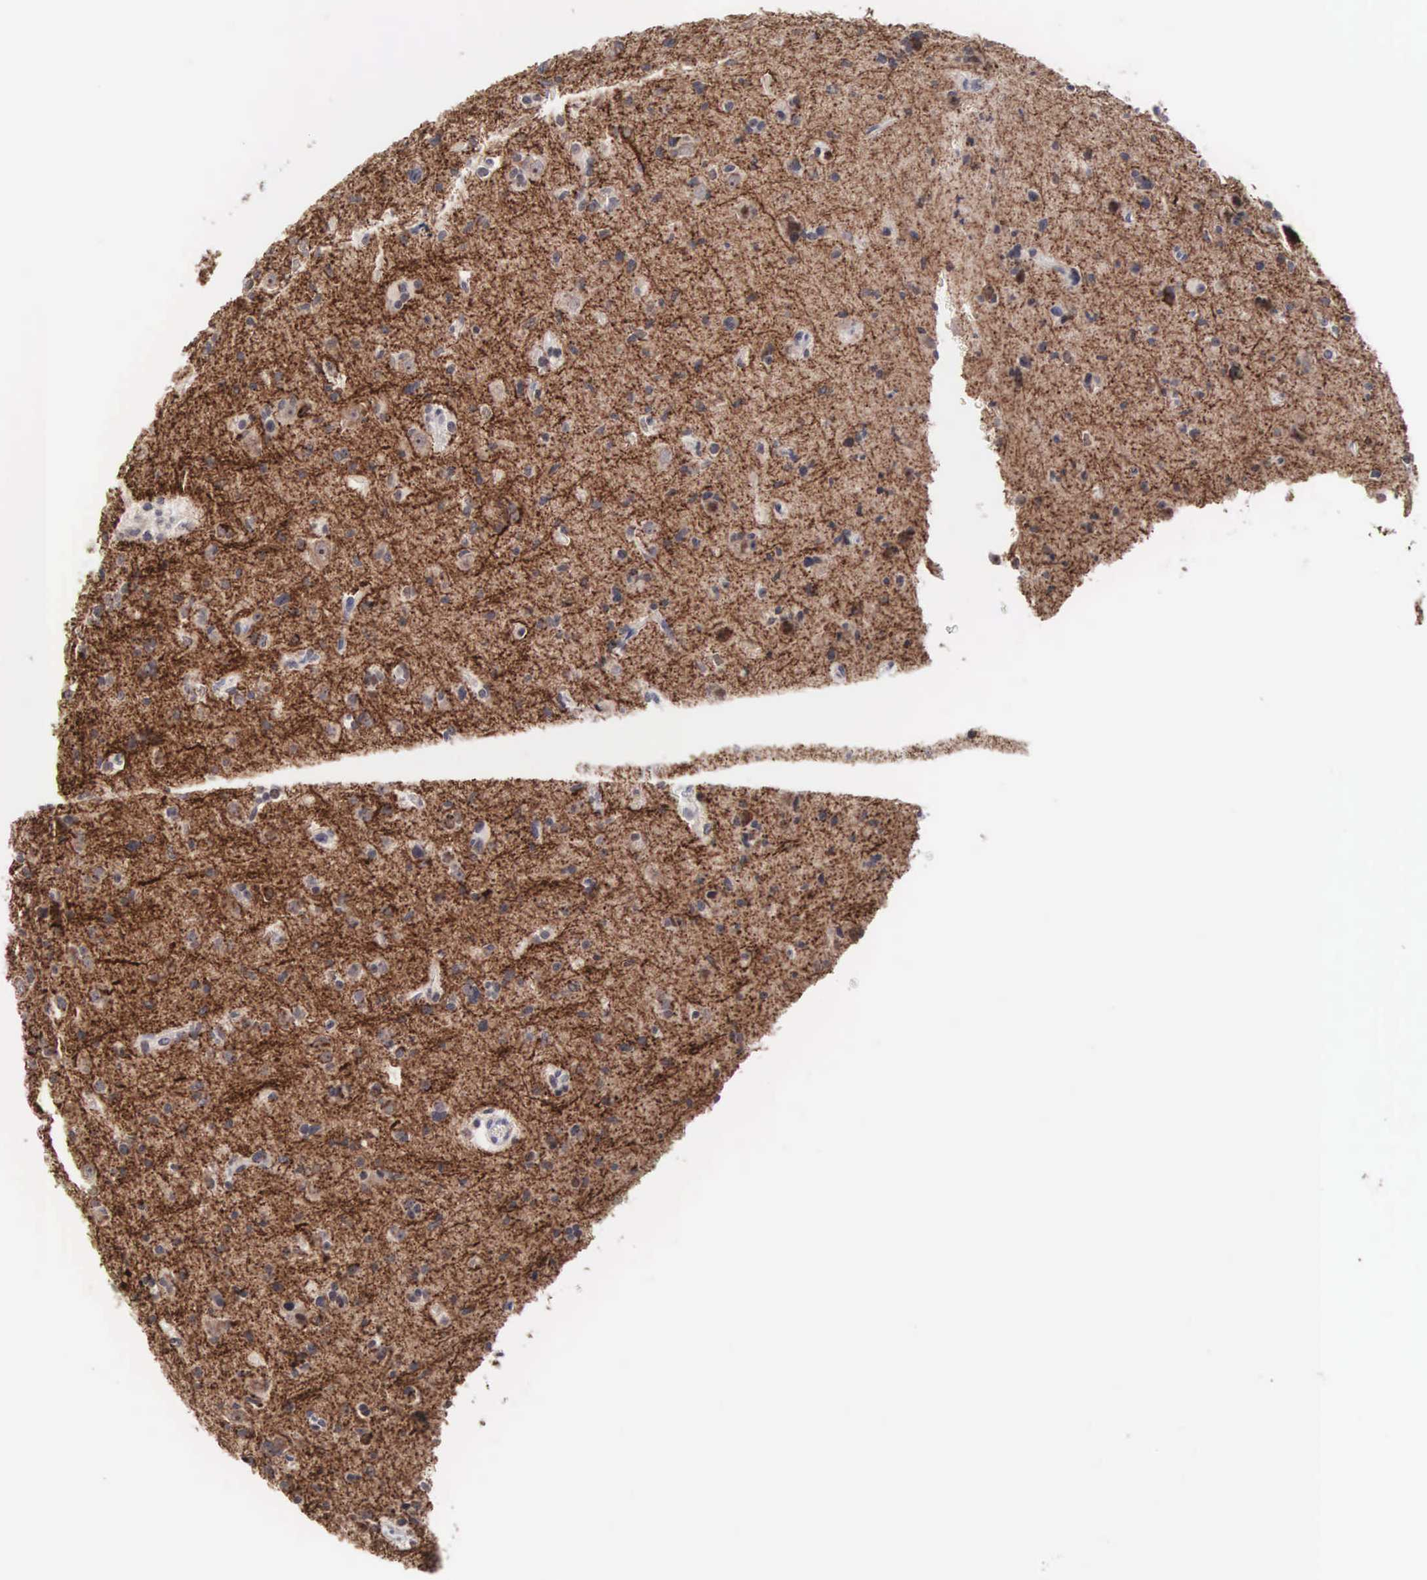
{"staining": {"intensity": "strong", "quantity": ">75%", "location": "cytoplasmic/membranous"}, "tissue": "glioma", "cell_type": "Tumor cells", "image_type": "cancer", "snomed": [{"axis": "morphology", "description": "Glioma, malignant, Low grade"}, {"axis": "topography", "description": "Brain"}], "caption": "IHC of human malignant glioma (low-grade) exhibits high levels of strong cytoplasmic/membranous expression in approximately >75% of tumor cells. (DAB (3,3'-diaminobenzidine) IHC, brown staining for protein, blue staining for nuclei).", "gene": "ACOT4", "patient": {"sex": "female", "age": 46}}